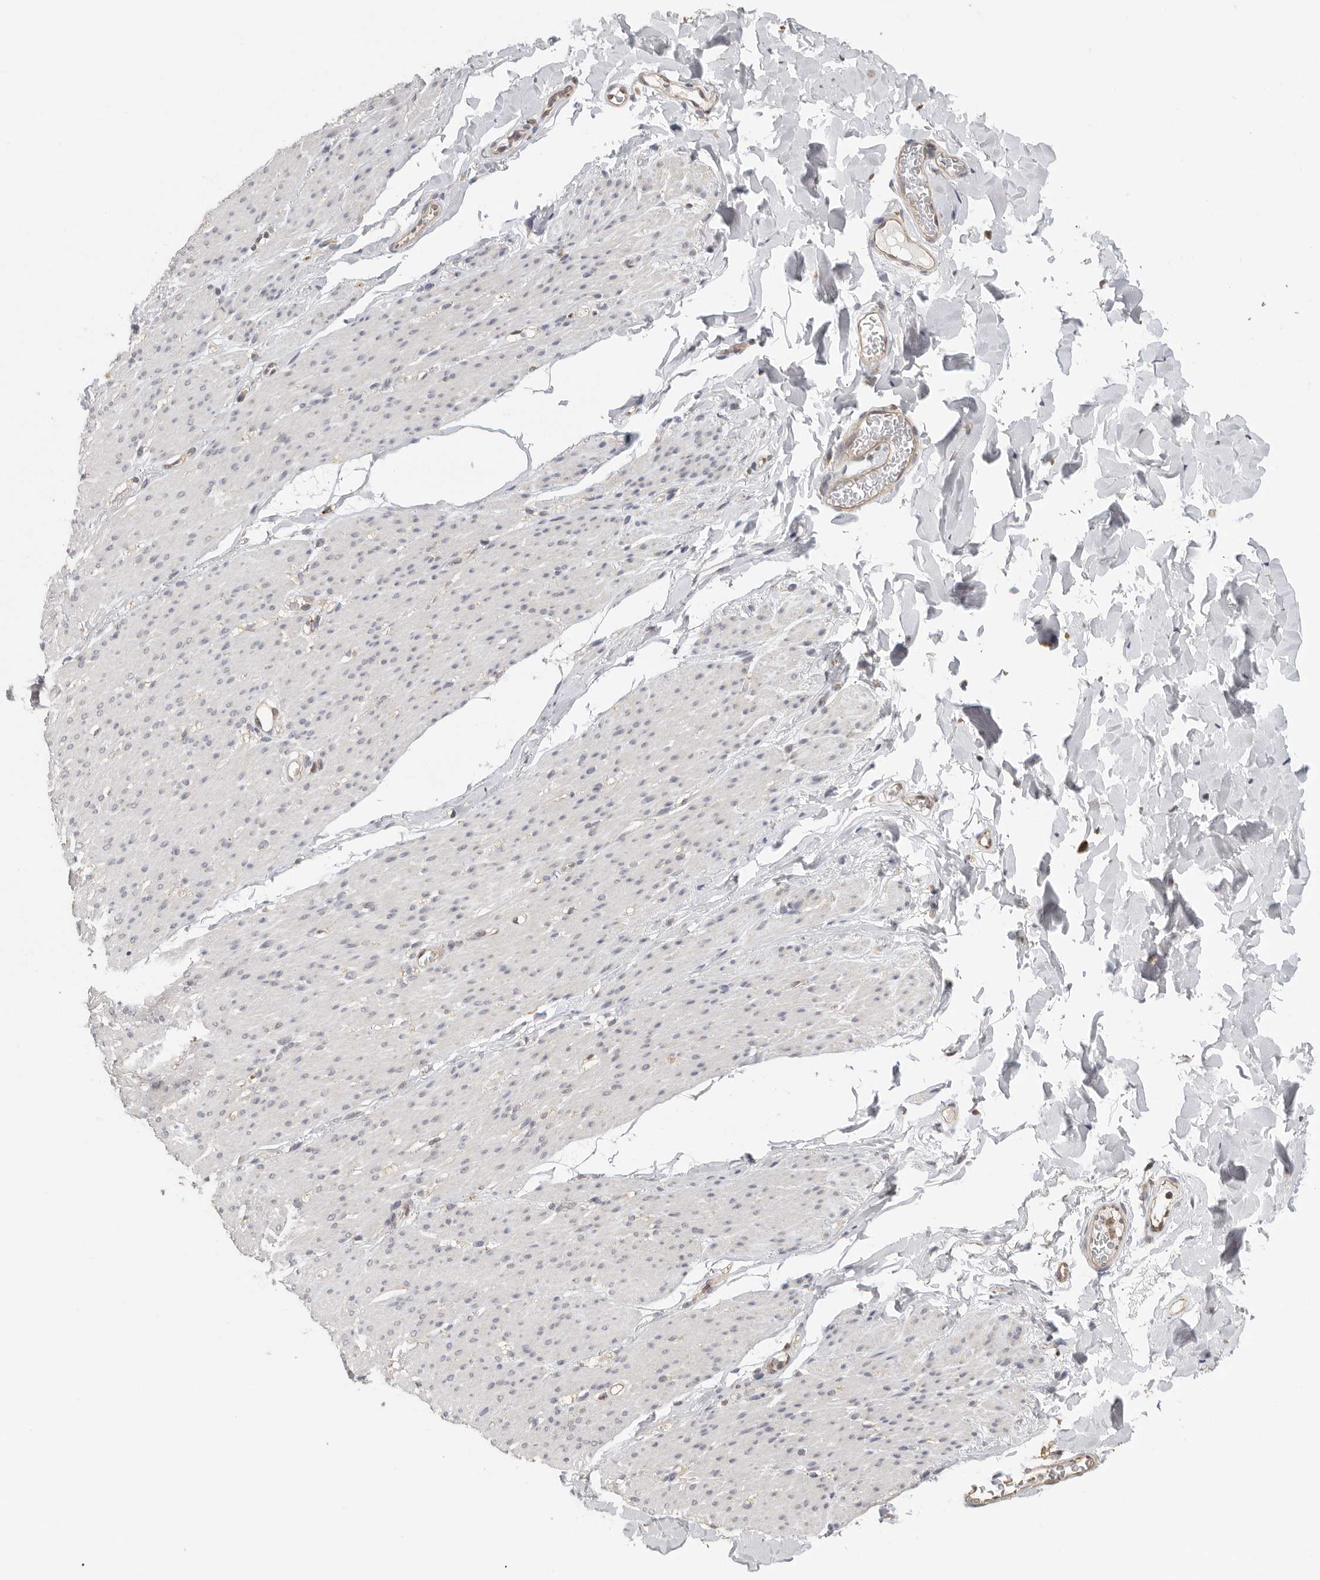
{"staining": {"intensity": "negative", "quantity": "none", "location": "none"}, "tissue": "smooth muscle", "cell_type": "Smooth muscle cells", "image_type": "normal", "snomed": [{"axis": "morphology", "description": "Normal tissue, NOS"}, {"axis": "topography", "description": "Colon"}, {"axis": "topography", "description": "Peripheral nerve tissue"}], "caption": "The photomicrograph displays no significant staining in smooth muscle cells of smooth muscle. (Stains: DAB (3,3'-diaminobenzidine) immunohistochemistry (IHC) with hematoxylin counter stain, Microscopy: brightfield microscopy at high magnification).", "gene": "CCT8", "patient": {"sex": "female", "age": 61}}